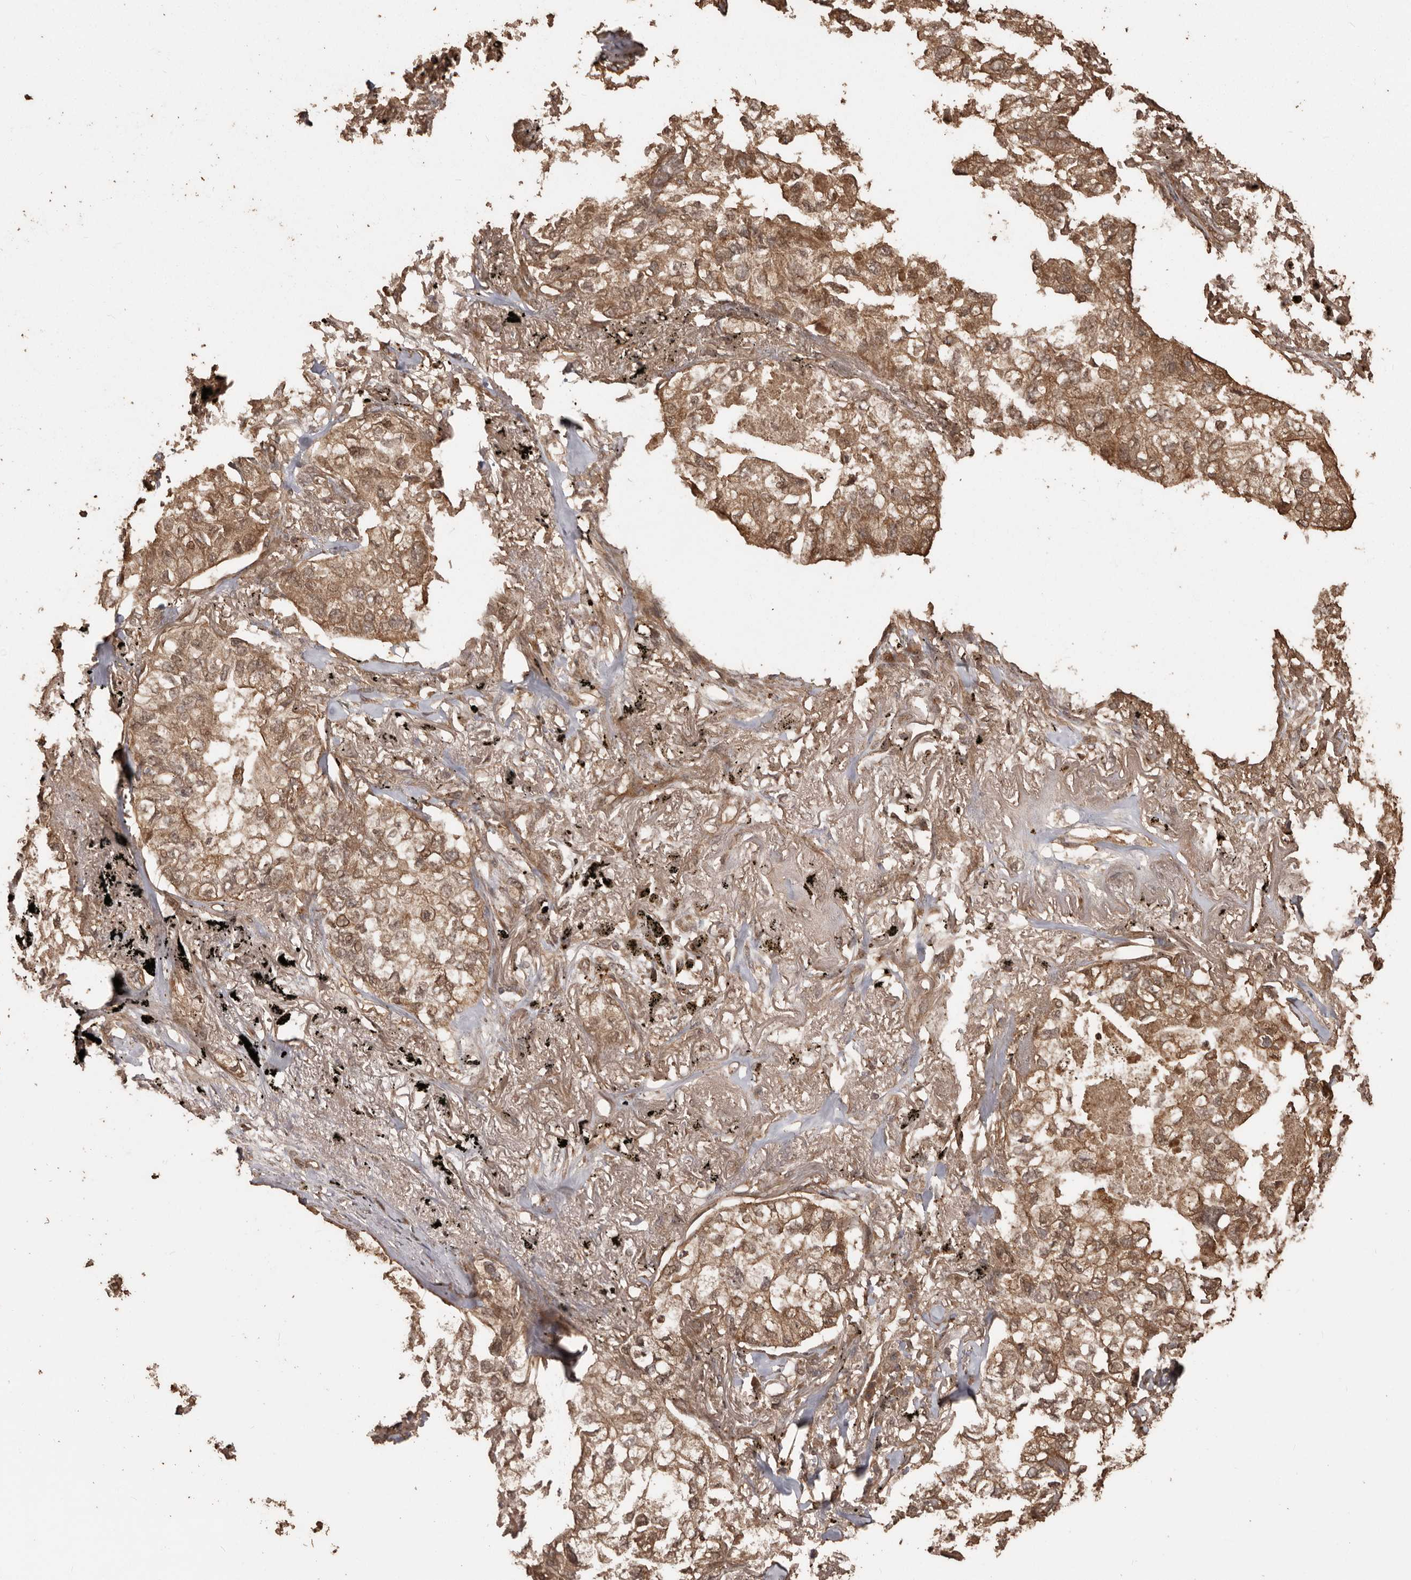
{"staining": {"intensity": "moderate", "quantity": ">75%", "location": "cytoplasmic/membranous,nuclear"}, "tissue": "lung cancer", "cell_type": "Tumor cells", "image_type": "cancer", "snomed": [{"axis": "morphology", "description": "Adenocarcinoma, NOS"}, {"axis": "topography", "description": "Lung"}], "caption": "IHC (DAB (3,3'-diaminobenzidine)) staining of lung cancer exhibits moderate cytoplasmic/membranous and nuclear protein expression in about >75% of tumor cells.", "gene": "NUP43", "patient": {"sex": "male", "age": 65}}